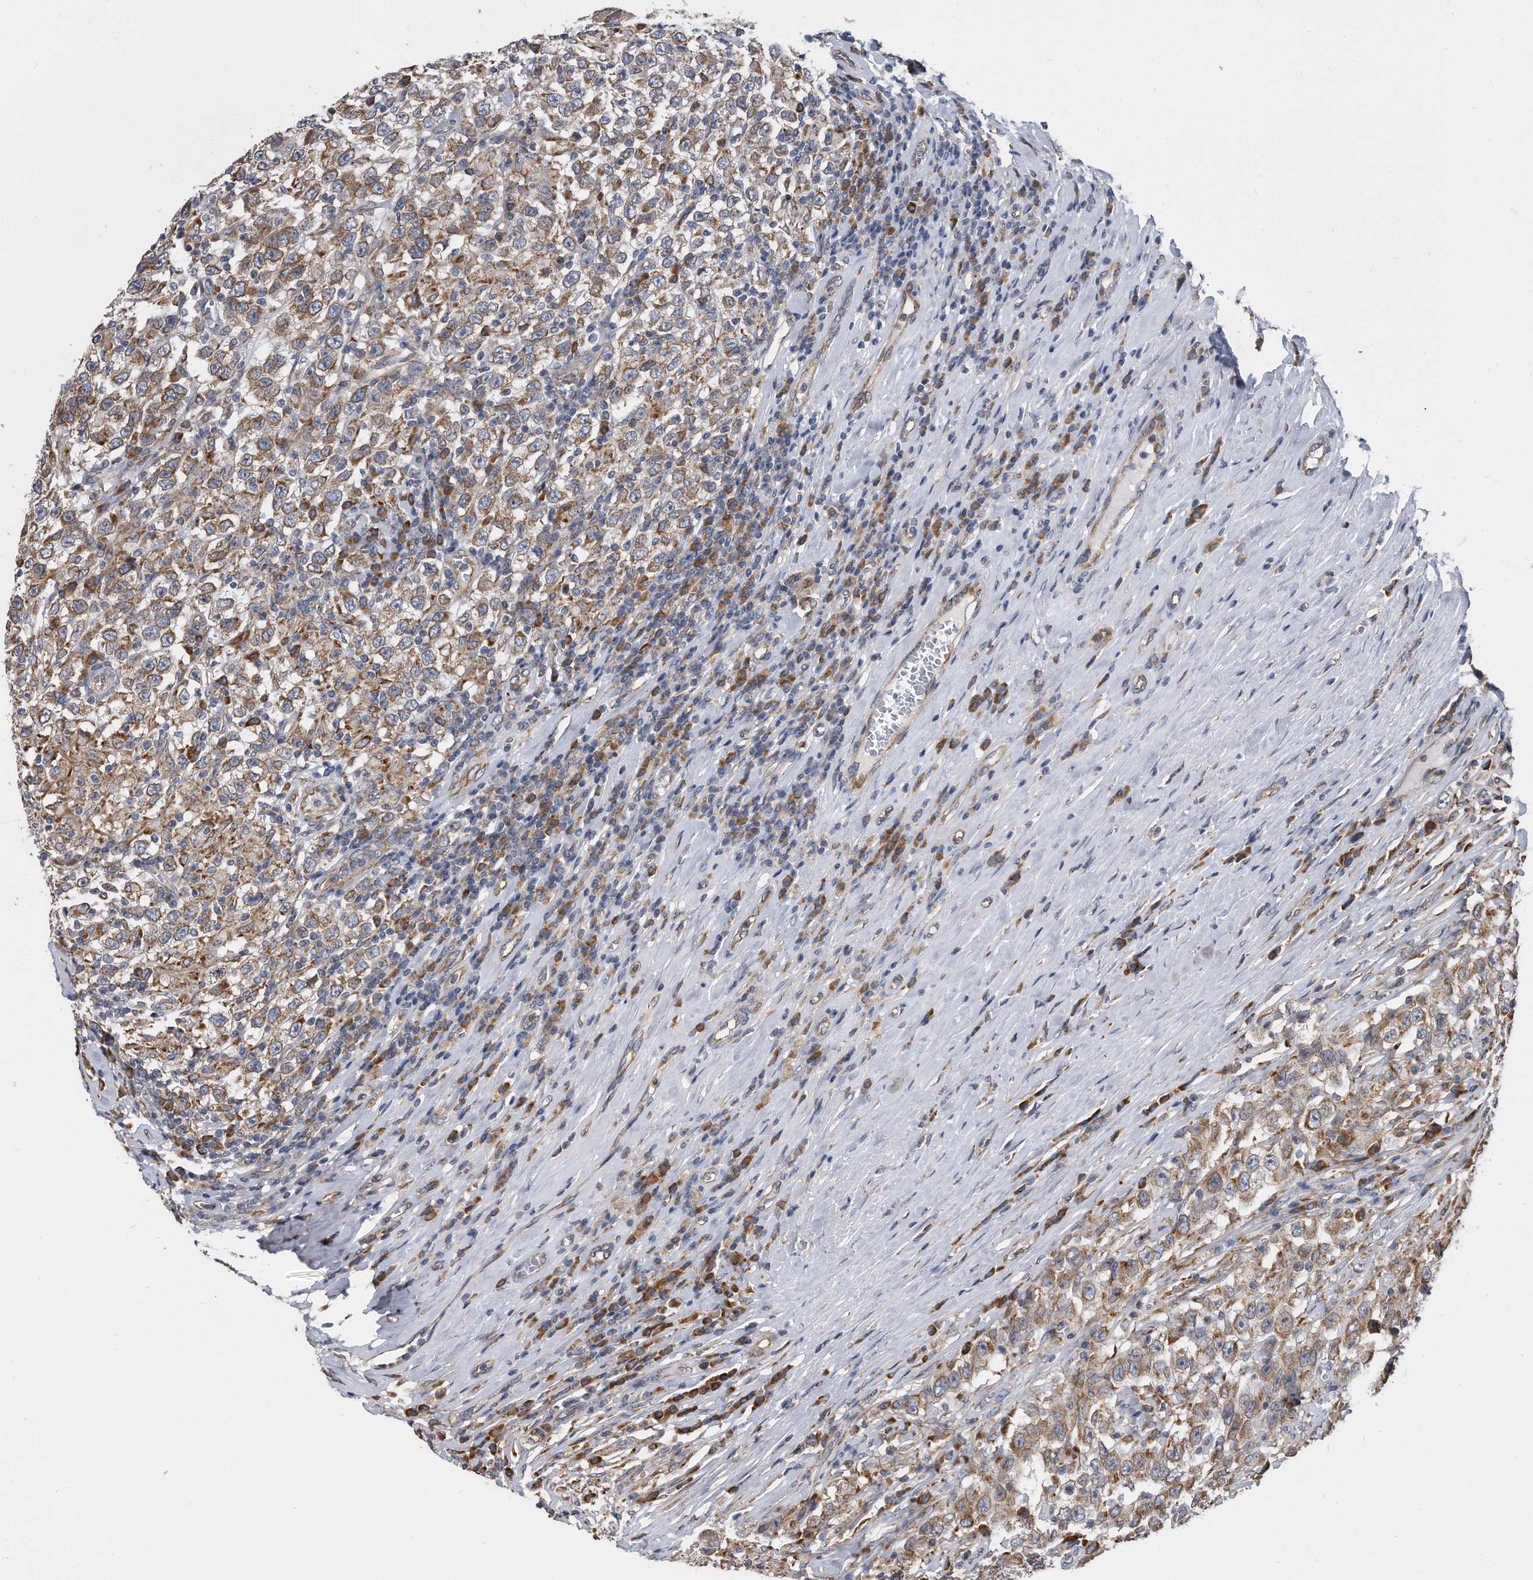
{"staining": {"intensity": "moderate", "quantity": ">75%", "location": "cytoplasmic/membranous"}, "tissue": "testis cancer", "cell_type": "Tumor cells", "image_type": "cancer", "snomed": [{"axis": "morphology", "description": "Seminoma, NOS"}, {"axis": "topography", "description": "Testis"}], "caption": "IHC micrograph of testis cancer stained for a protein (brown), which exhibits medium levels of moderate cytoplasmic/membranous expression in approximately >75% of tumor cells.", "gene": "CCDC47", "patient": {"sex": "male", "age": 41}}